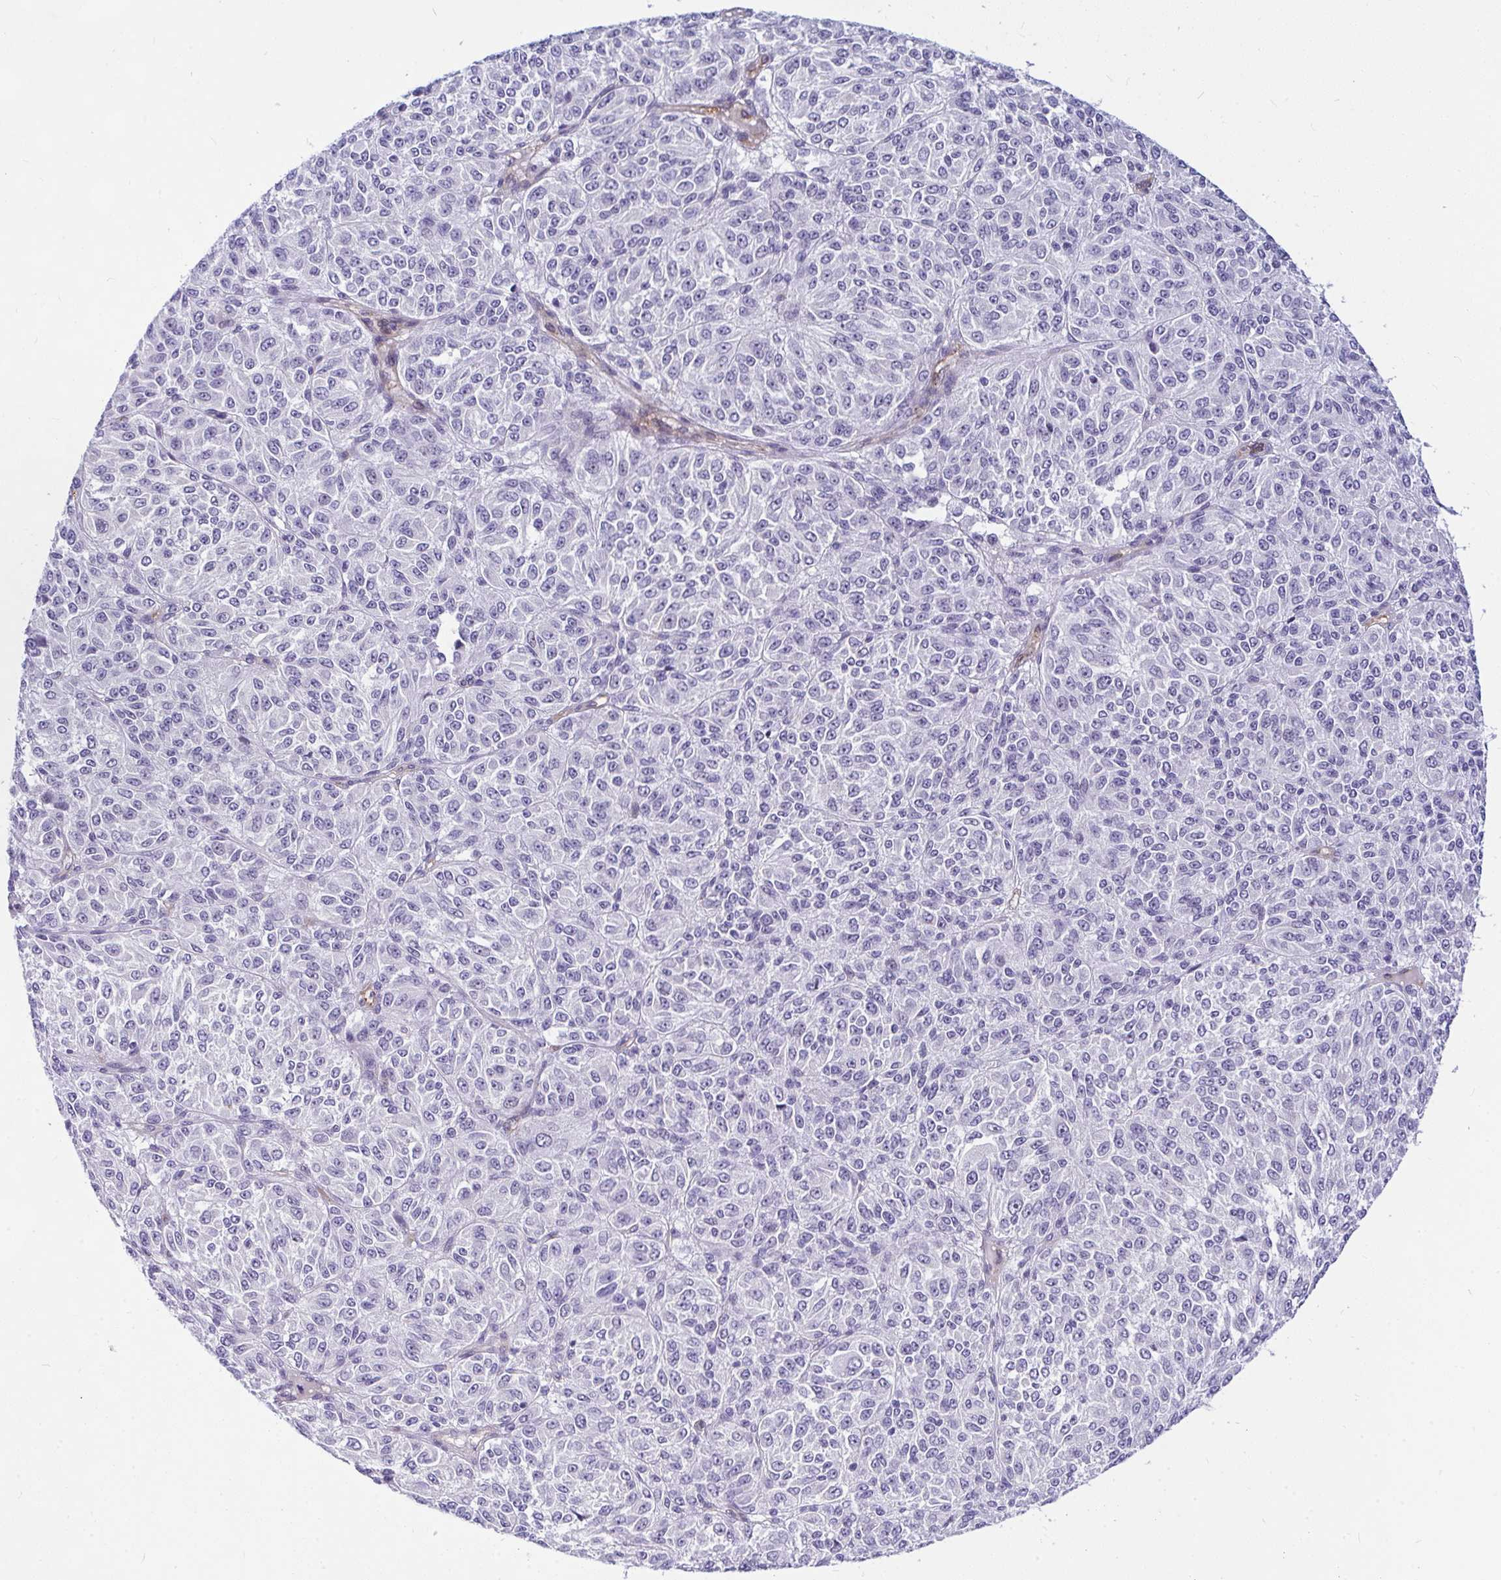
{"staining": {"intensity": "negative", "quantity": "none", "location": "none"}, "tissue": "melanoma", "cell_type": "Tumor cells", "image_type": "cancer", "snomed": [{"axis": "morphology", "description": "Malignant melanoma, Metastatic site"}, {"axis": "topography", "description": "Brain"}], "caption": "Immunohistochemical staining of melanoma reveals no significant expression in tumor cells. Brightfield microscopy of IHC stained with DAB (brown) and hematoxylin (blue), captured at high magnification.", "gene": "NFXL1", "patient": {"sex": "female", "age": 56}}